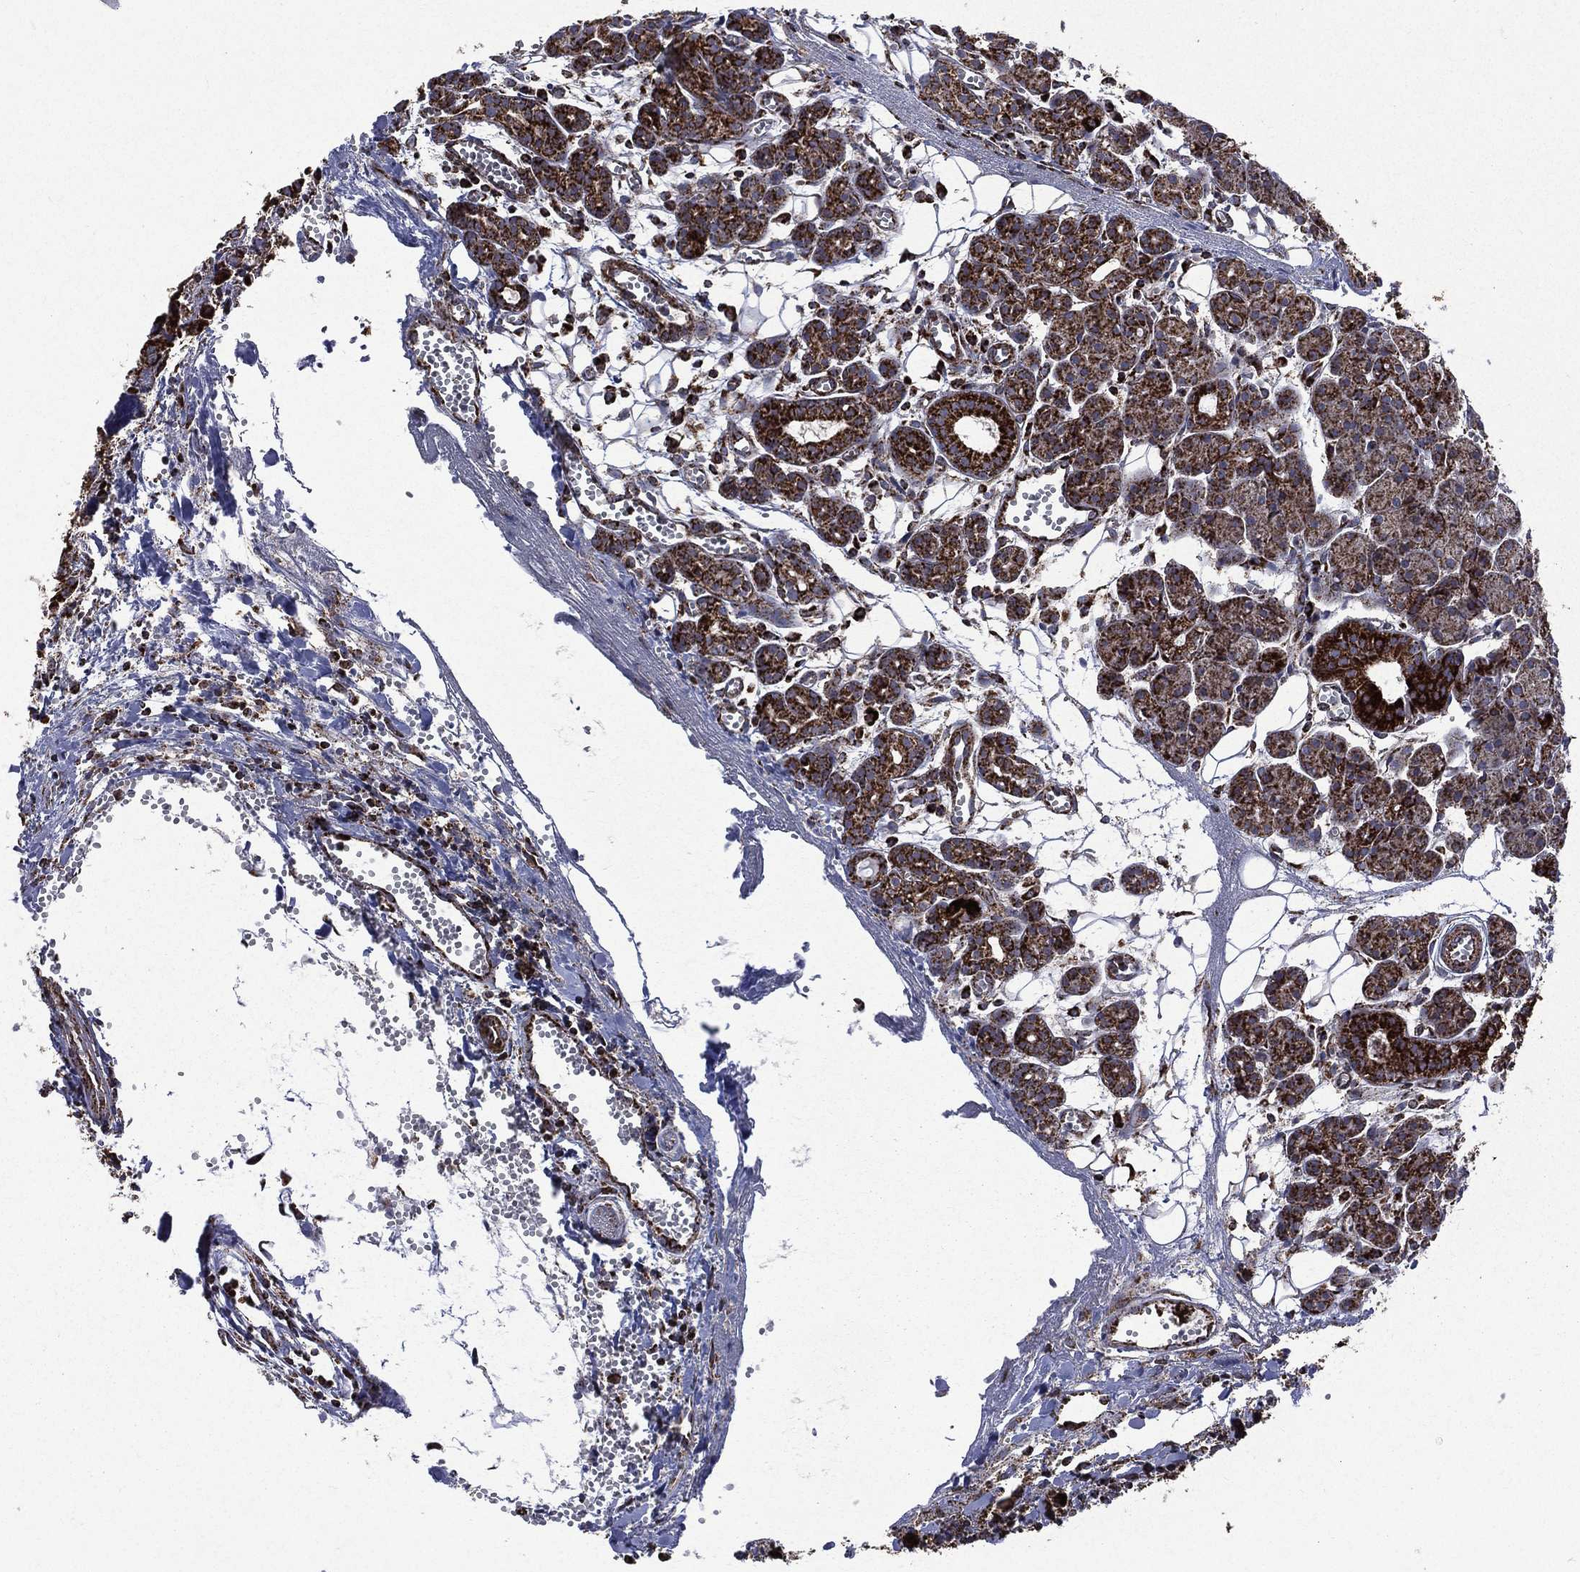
{"staining": {"intensity": "strong", "quantity": ">75%", "location": "cytoplasmic/membranous"}, "tissue": "head and neck cancer", "cell_type": "Tumor cells", "image_type": "cancer", "snomed": [{"axis": "morphology", "description": "Adenocarcinoma, NOS"}, {"axis": "topography", "description": "Head-Neck"}], "caption": "Protein staining of head and neck adenocarcinoma tissue demonstrates strong cytoplasmic/membranous positivity in approximately >75% of tumor cells. Immunohistochemistry stains the protein in brown and the nuclei are stained blue.", "gene": "GOT2", "patient": {"sex": "male", "age": 76}}